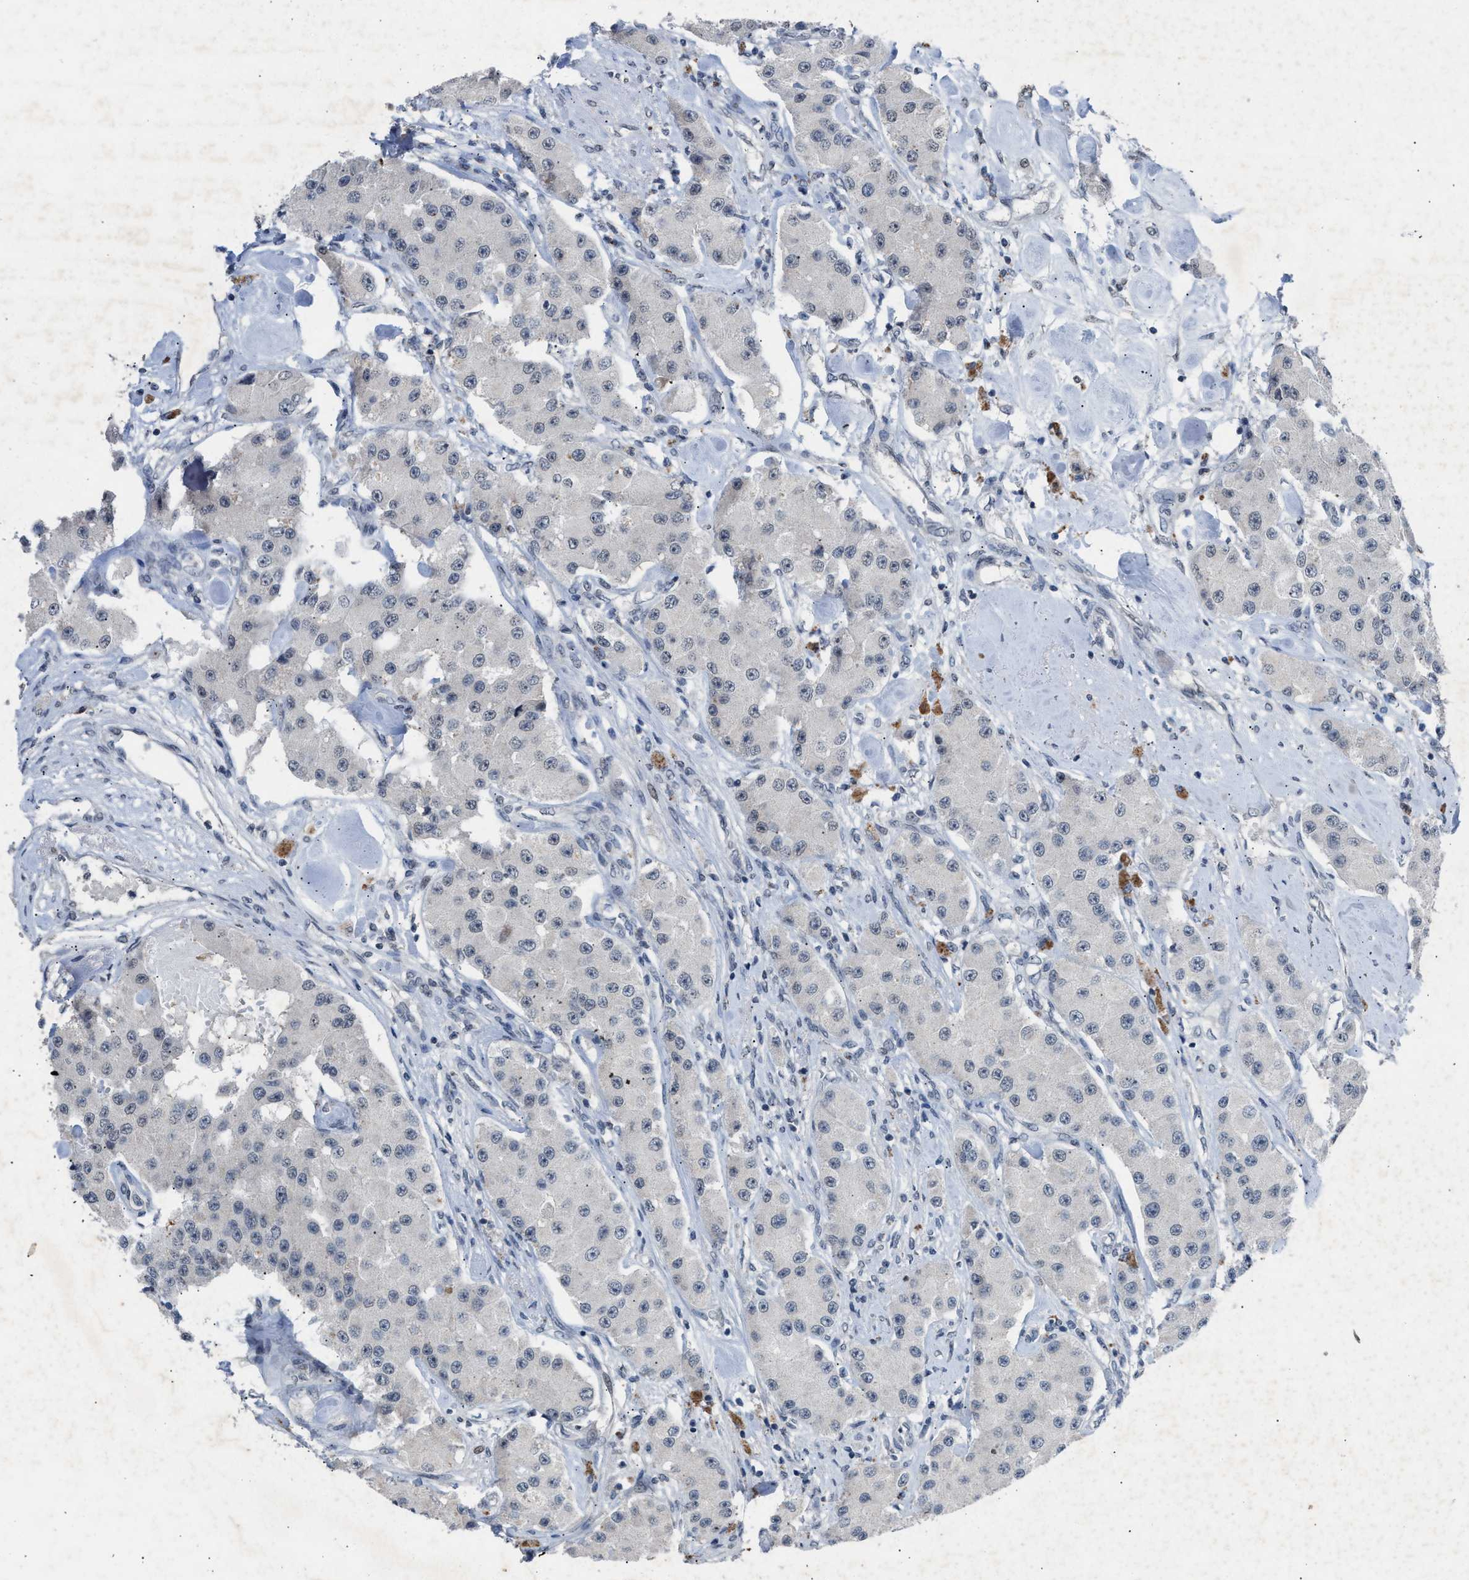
{"staining": {"intensity": "negative", "quantity": "none", "location": "none"}, "tissue": "carcinoid", "cell_type": "Tumor cells", "image_type": "cancer", "snomed": [{"axis": "morphology", "description": "Carcinoid, malignant, NOS"}, {"axis": "topography", "description": "Pancreas"}], "caption": "The photomicrograph shows no staining of tumor cells in malignant carcinoid. (DAB immunohistochemistry, high magnification).", "gene": "SLC5A5", "patient": {"sex": "male", "age": 41}}